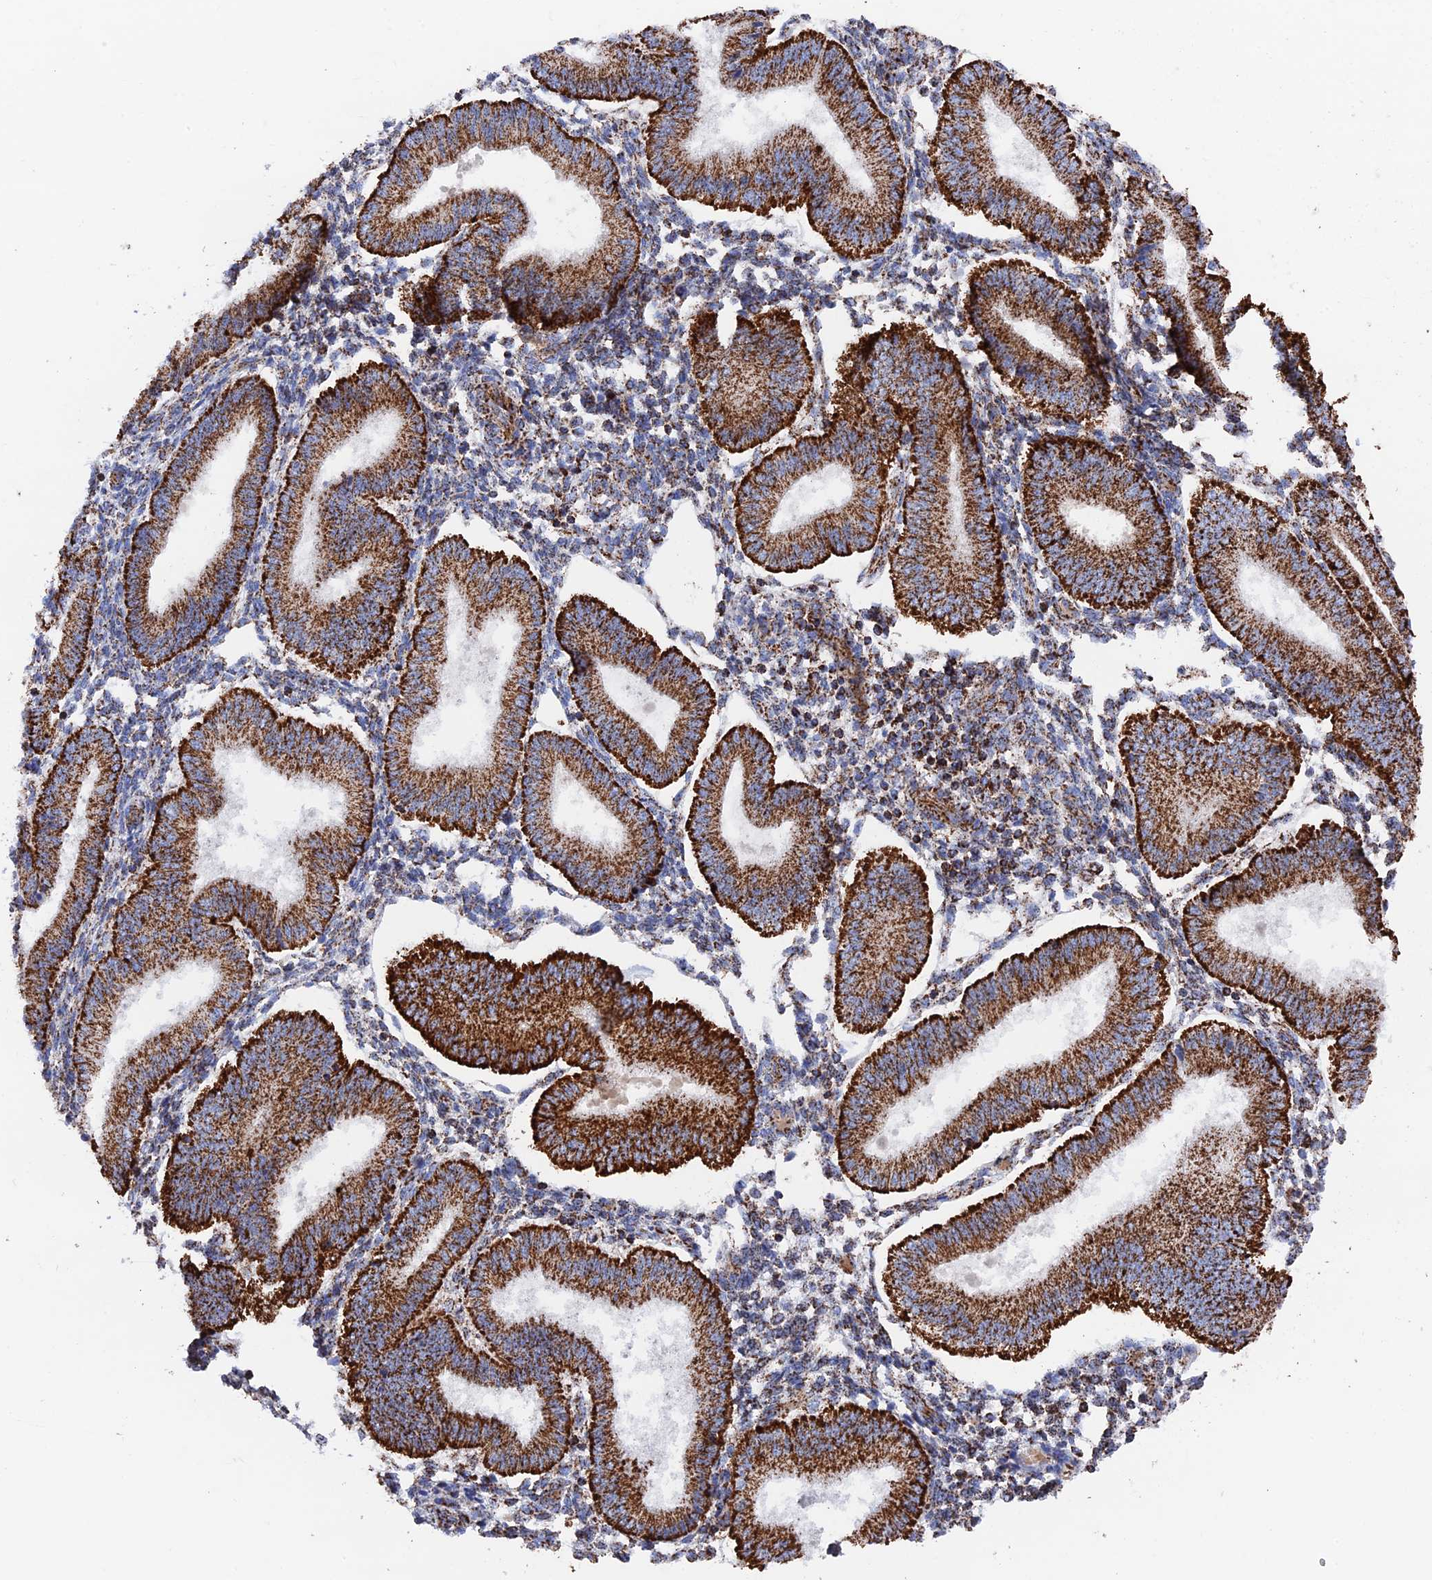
{"staining": {"intensity": "moderate", "quantity": ">75%", "location": "cytoplasmic/membranous"}, "tissue": "endometrium", "cell_type": "Cells in endometrial stroma", "image_type": "normal", "snomed": [{"axis": "morphology", "description": "Normal tissue, NOS"}, {"axis": "topography", "description": "Endometrium"}], "caption": "Endometrium stained for a protein (brown) displays moderate cytoplasmic/membranous positive staining in approximately >75% of cells in endometrial stroma.", "gene": "HAUS8", "patient": {"sex": "female", "age": 39}}